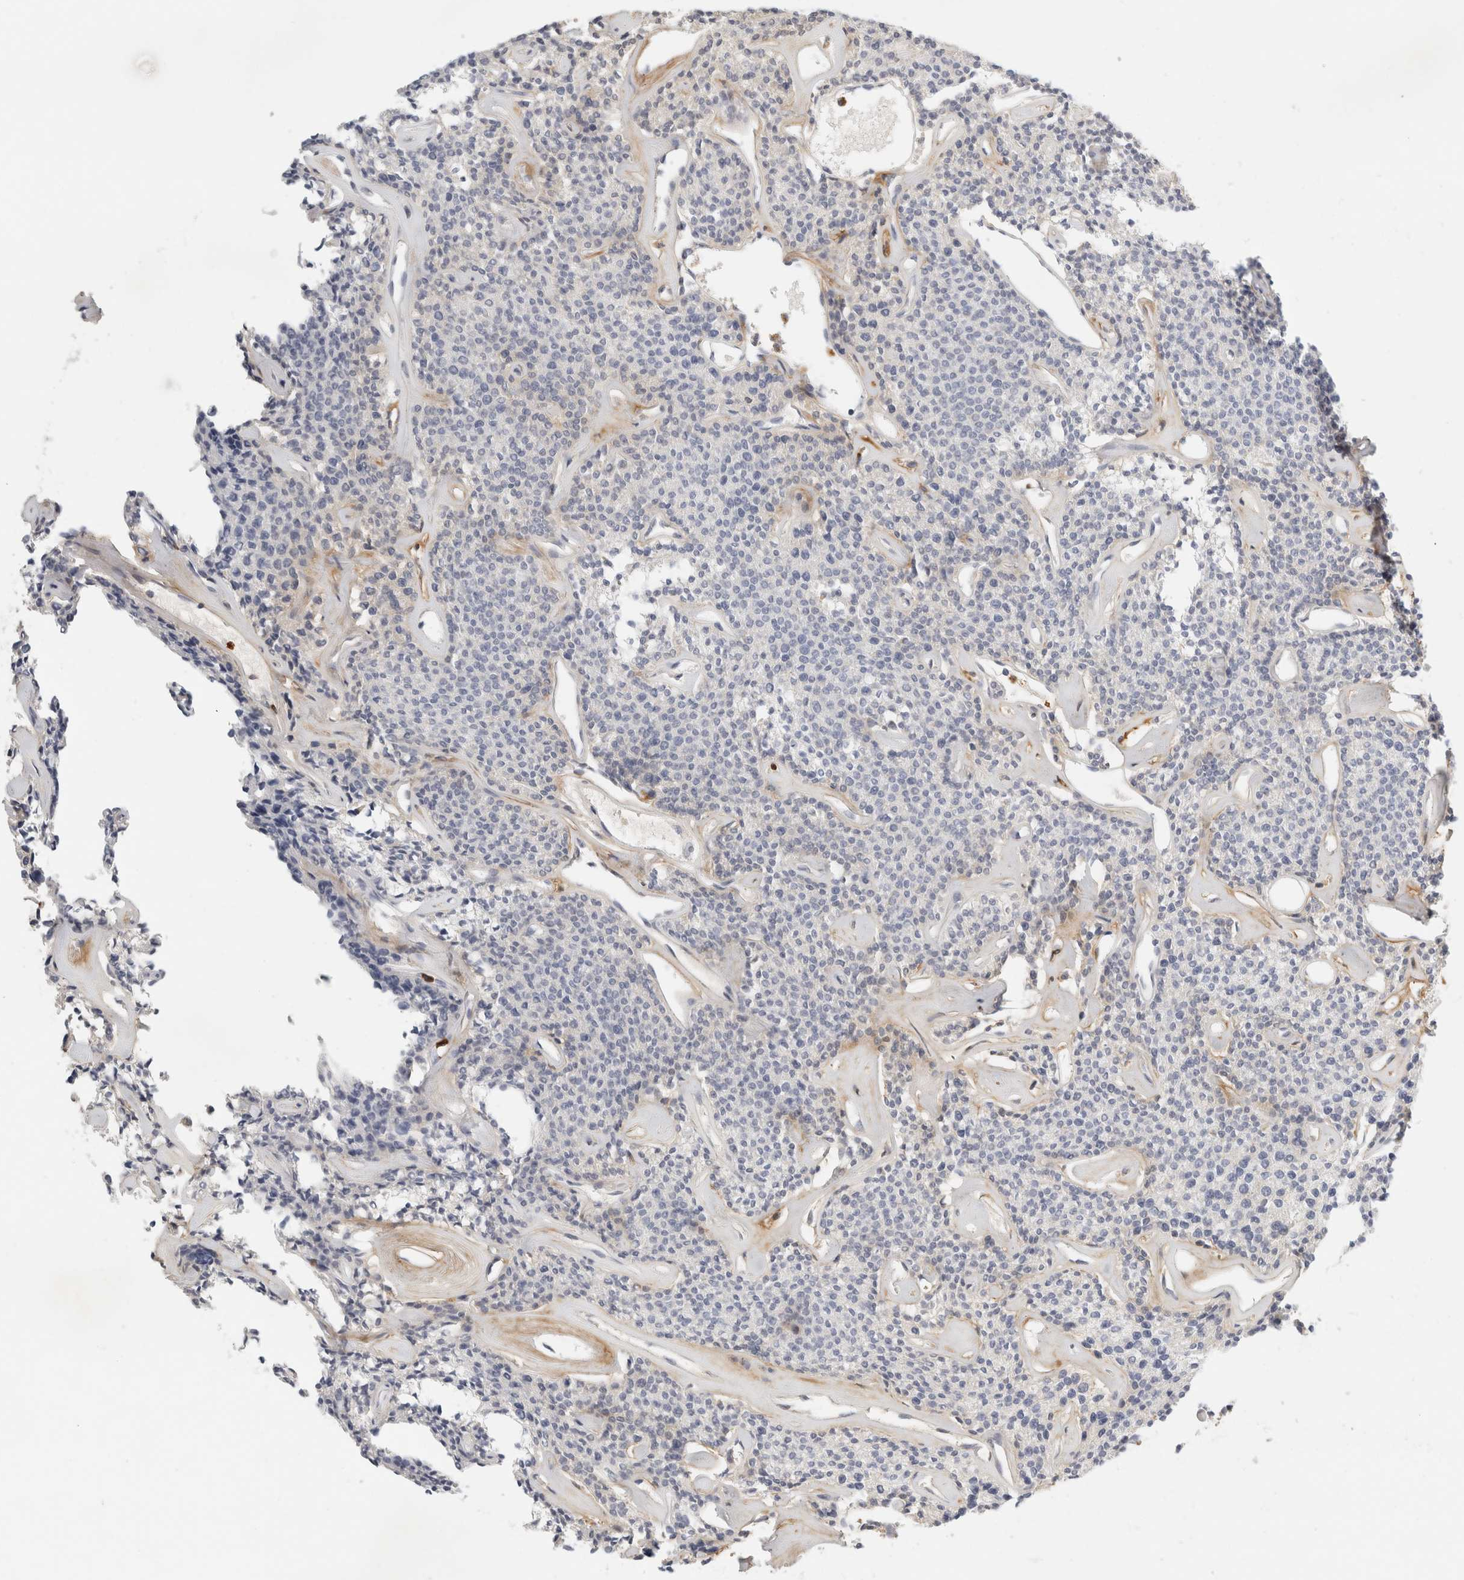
{"staining": {"intensity": "negative", "quantity": "none", "location": "none"}, "tissue": "parathyroid gland", "cell_type": "Glandular cells", "image_type": "normal", "snomed": [{"axis": "morphology", "description": "Normal tissue, NOS"}, {"axis": "topography", "description": "Parathyroid gland"}], "caption": "This is an immunohistochemistry (IHC) photomicrograph of benign parathyroid gland. There is no expression in glandular cells.", "gene": "FGL2", "patient": {"sex": "male", "age": 46}}